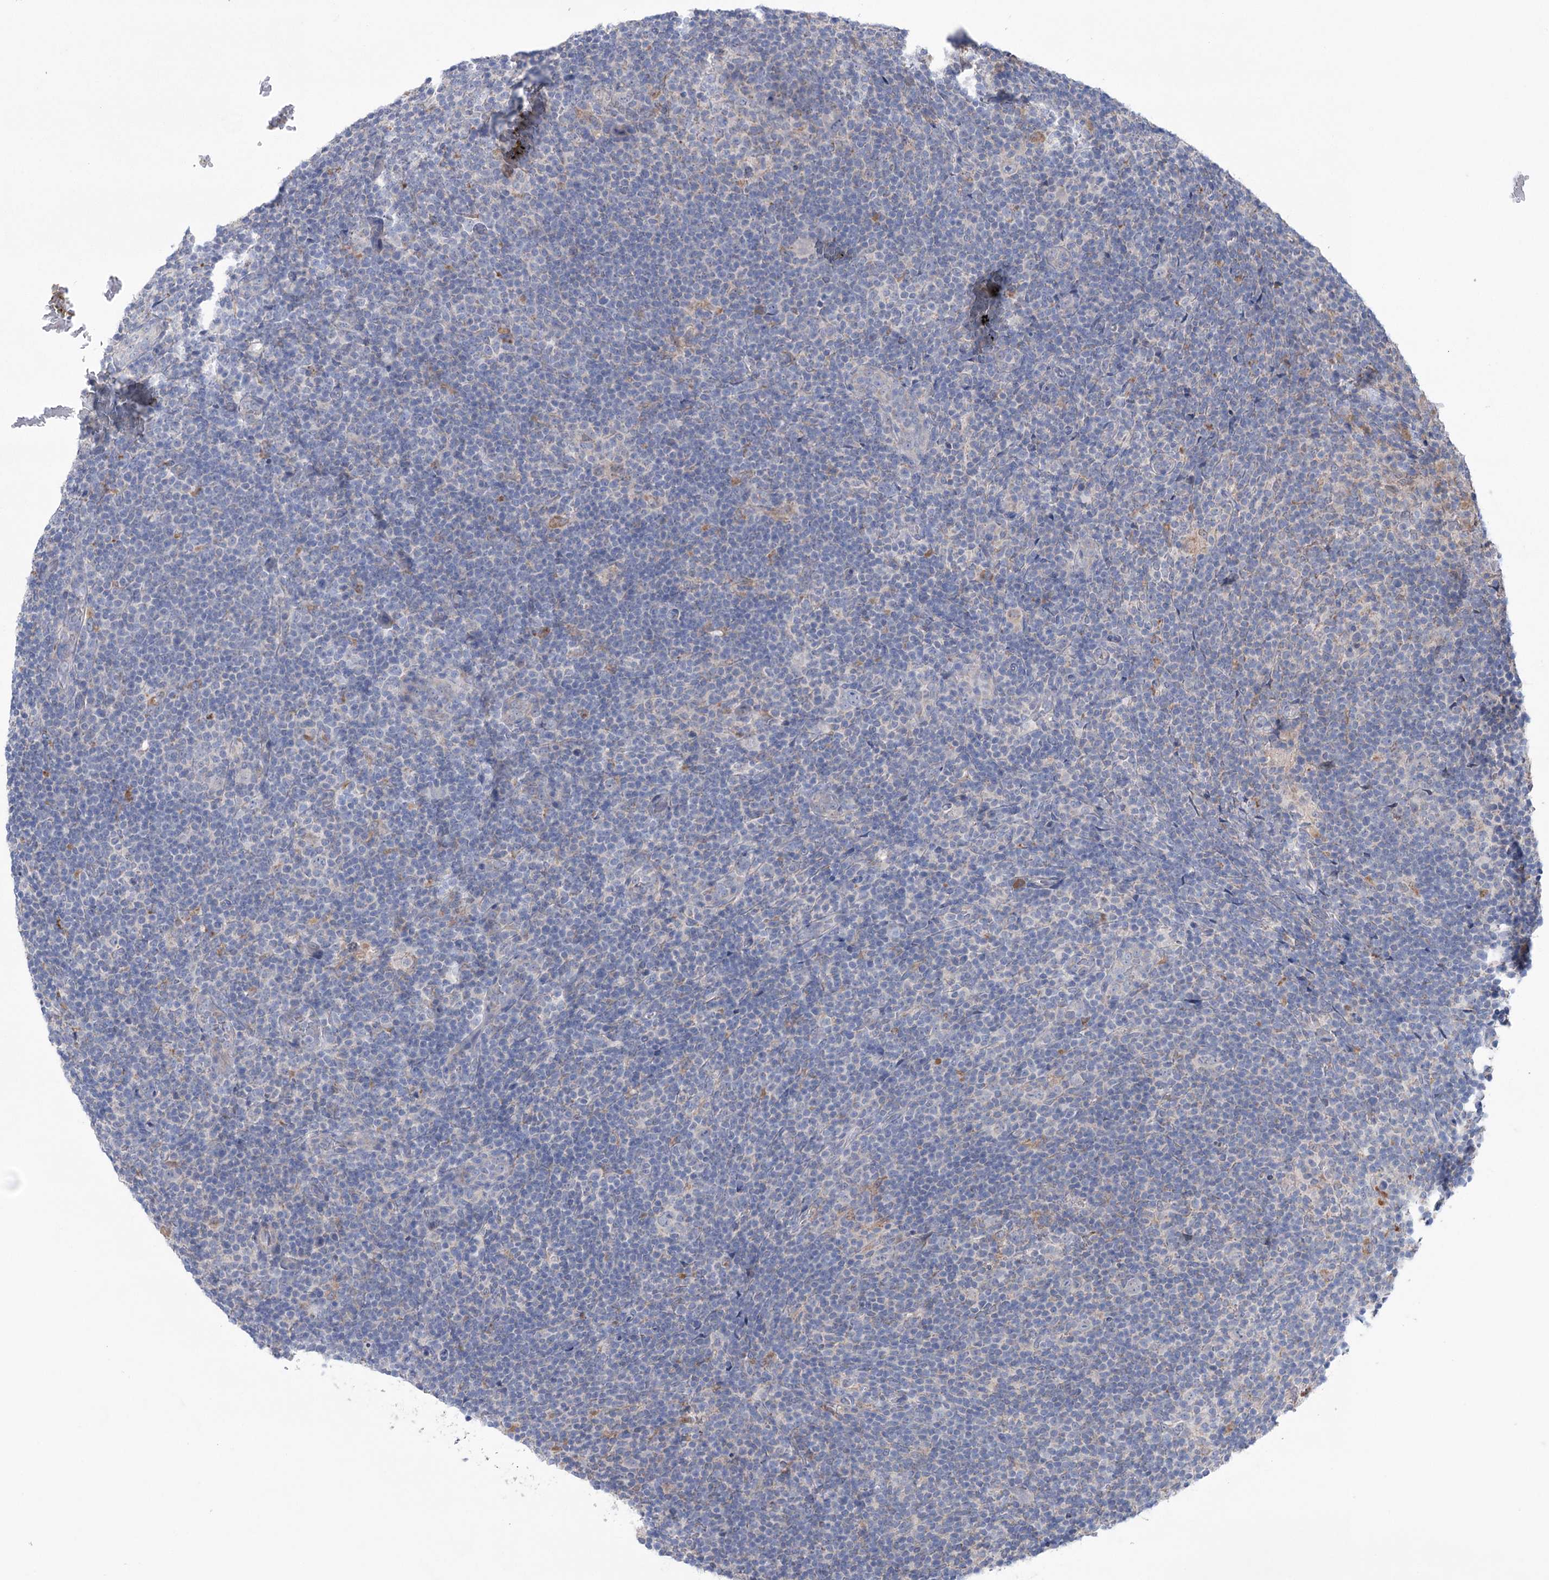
{"staining": {"intensity": "moderate", "quantity": "<25%", "location": "cytoplasmic/membranous"}, "tissue": "lymphoma", "cell_type": "Tumor cells", "image_type": "cancer", "snomed": [{"axis": "morphology", "description": "Hodgkin's disease, NOS"}, {"axis": "topography", "description": "Lymph node"}], "caption": "This is a photomicrograph of immunohistochemistry staining of lymphoma, which shows moderate staining in the cytoplasmic/membranous of tumor cells.", "gene": "MTCH2", "patient": {"sex": "female", "age": 57}}